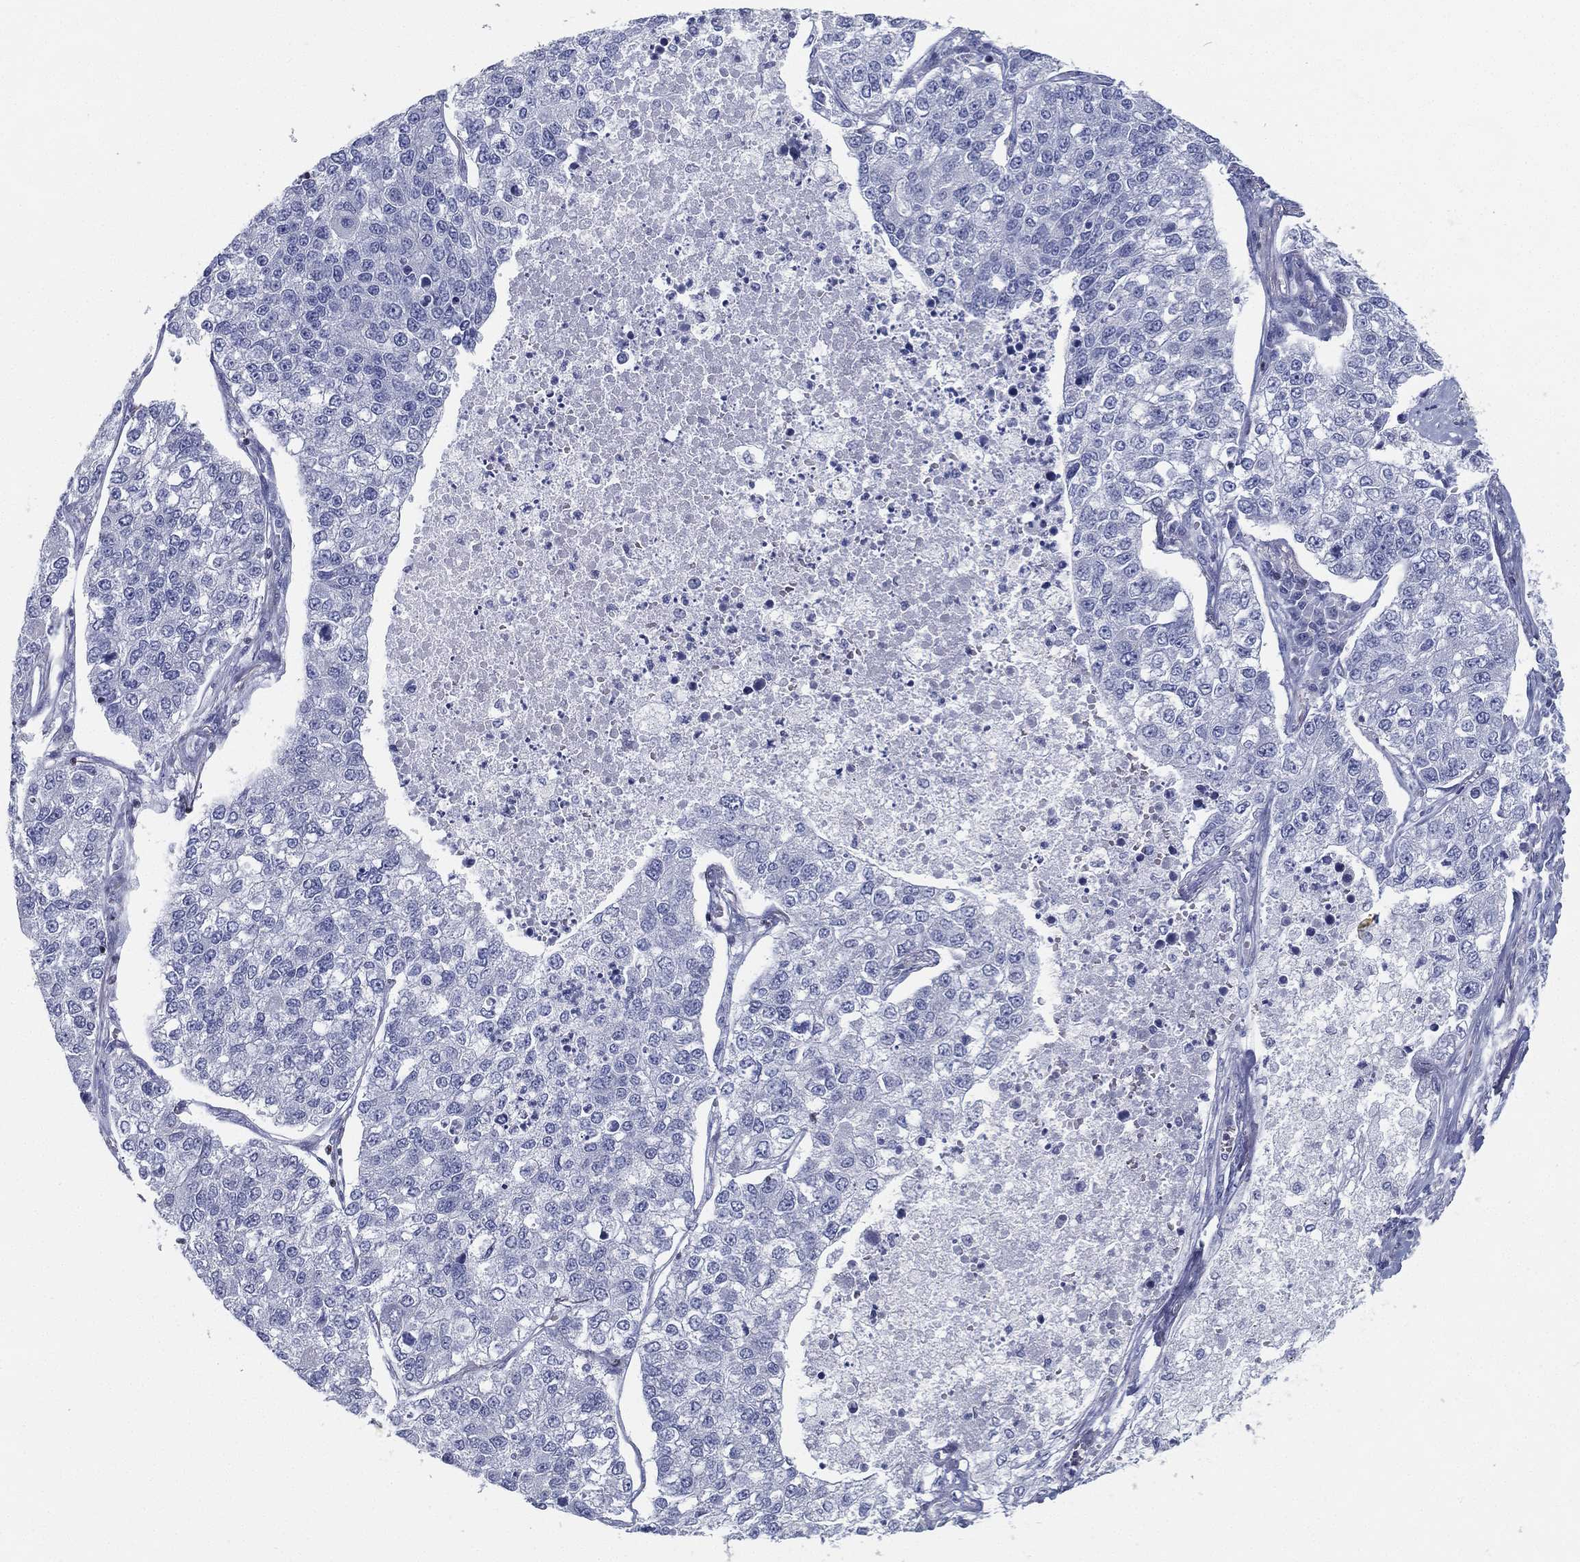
{"staining": {"intensity": "negative", "quantity": "none", "location": "none"}, "tissue": "lung cancer", "cell_type": "Tumor cells", "image_type": "cancer", "snomed": [{"axis": "morphology", "description": "Adenocarcinoma, NOS"}, {"axis": "topography", "description": "Lung"}], "caption": "This is an immunohistochemistry (IHC) image of human lung adenocarcinoma. There is no staining in tumor cells.", "gene": "PYHIN1", "patient": {"sex": "male", "age": 49}}